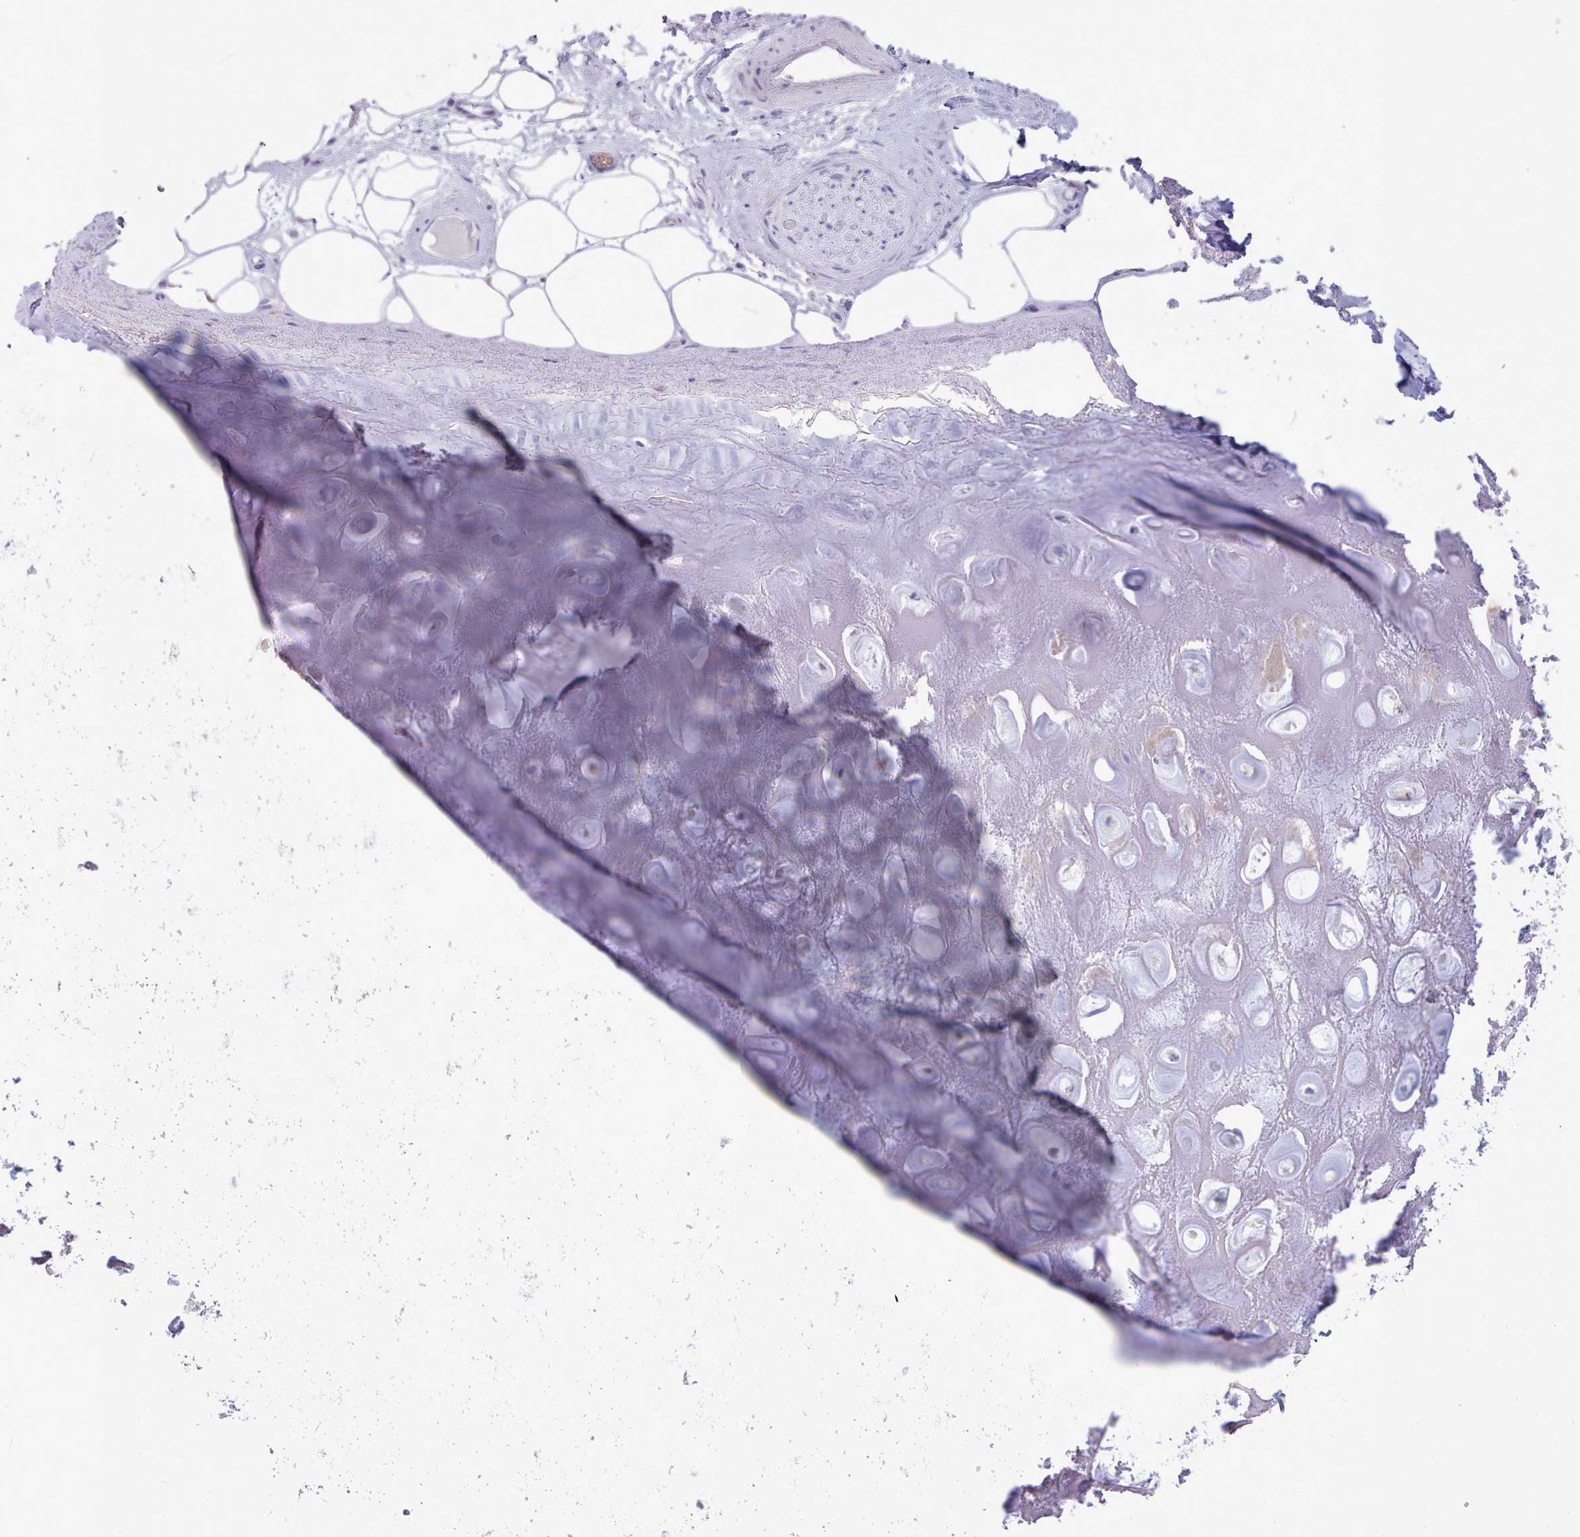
{"staining": {"intensity": "negative", "quantity": "none", "location": "none"}, "tissue": "adipose tissue", "cell_type": "Adipocytes", "image_type": "normal", "snomed": [{"axis": "morphology", "description": "Normal tissue, NOS"}, {"axis": "topography", "description": "Cartilage tissue"}], "caption": "Histopathology image shows no protein staining in adipocytes of normal adipose tissue. The staining was performed using DAB (3,3'-diaminobenzidine) to visualize the protein expression in brown, while the nuclei were stained in blue with hematoxylin (Magnification: 20x).", "gene": "NKX1", "patient": {"sex": "male", "age": 81}}